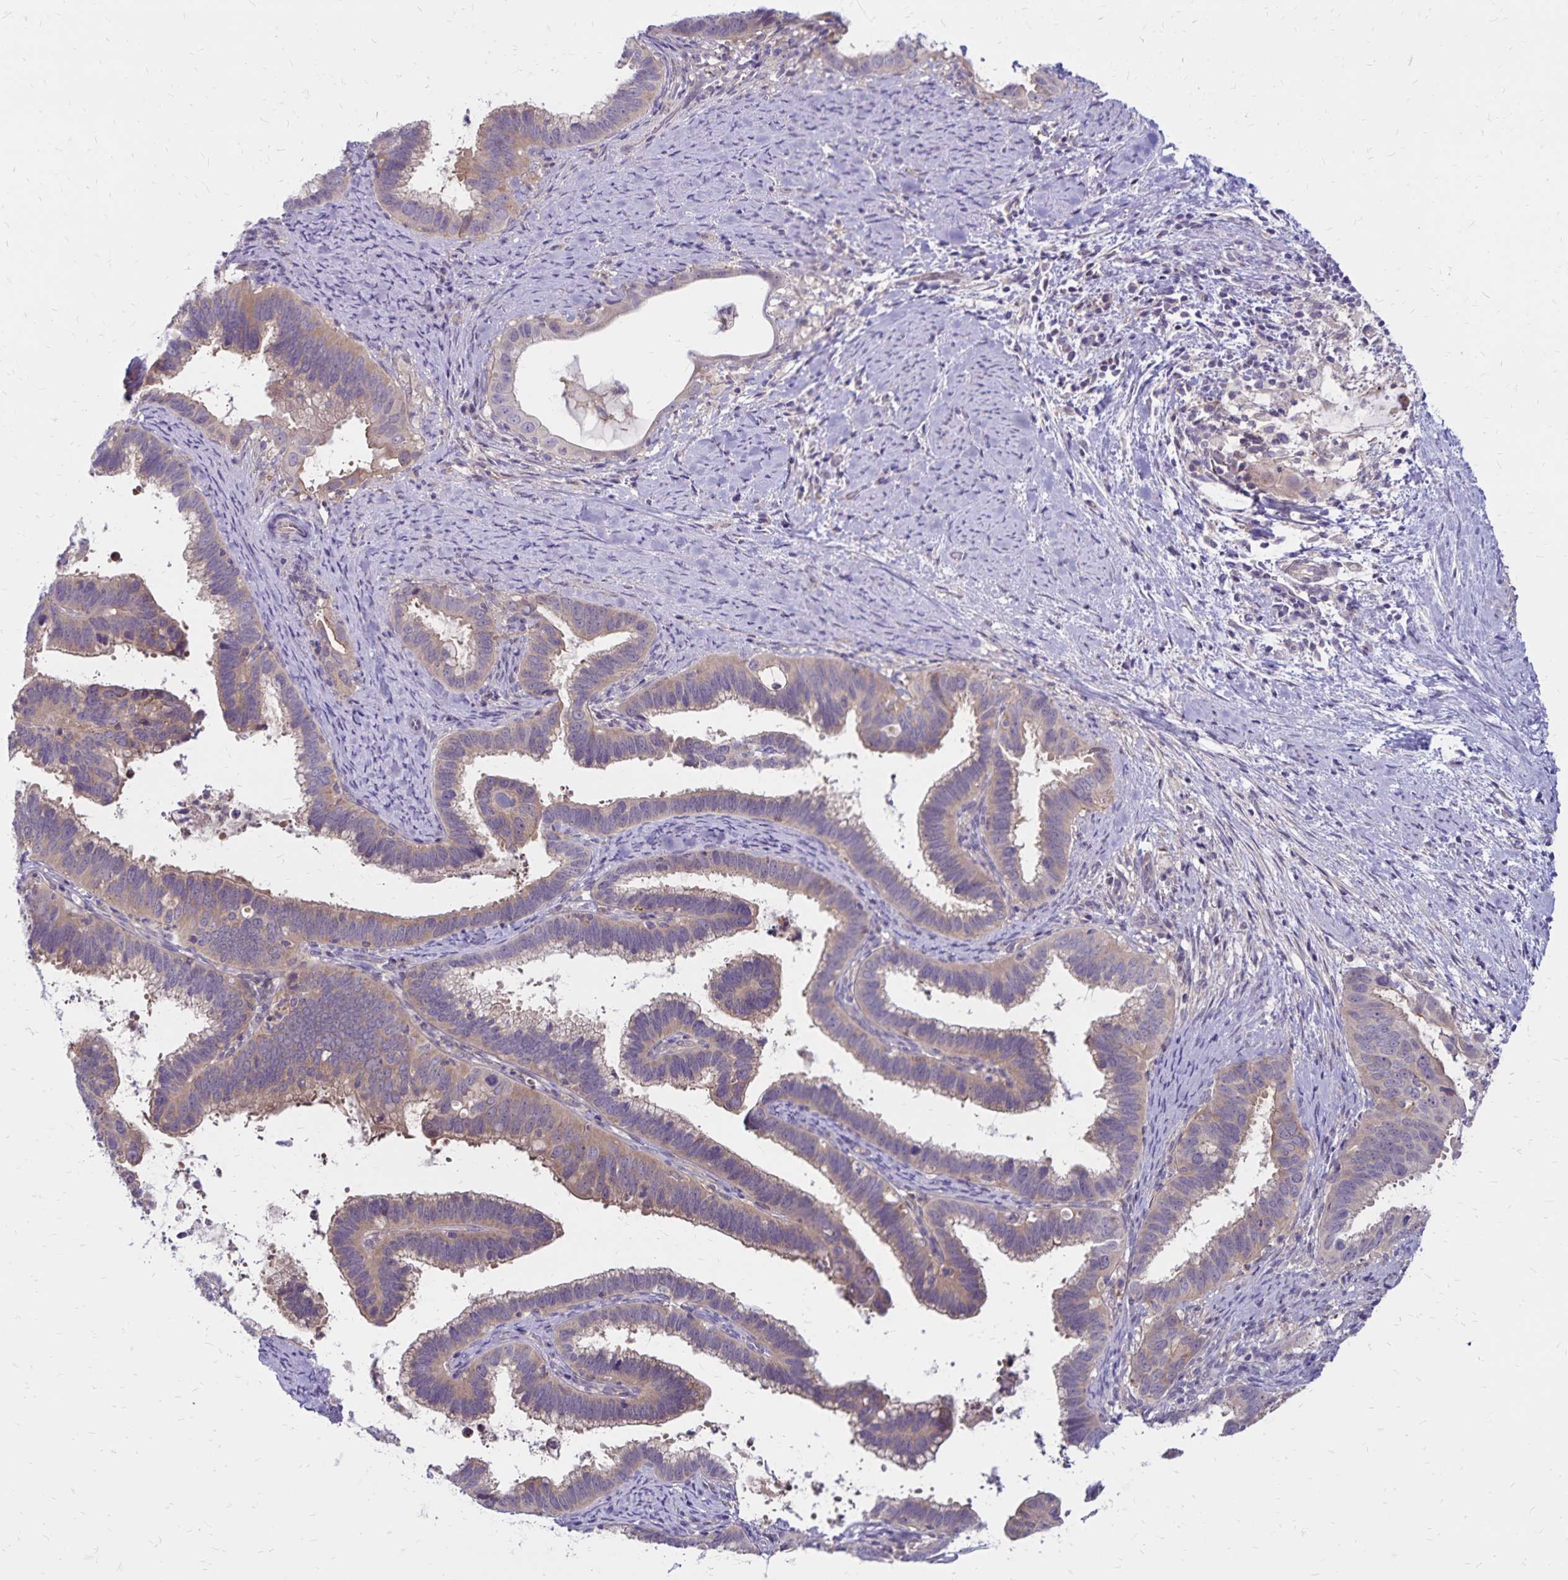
{"staining": {"intensity": "weak", "quantity": ">75%", "location": "cytoplasmic/membranous"}, "tissue": "cervical cancer", "cell_type": "Tumor cells", "image_type": "cancer", "snomed": [{"axis": "morphology", "description": "Adenocarcinoma, NOS"}, {"axis": "topography", "description": "Cervix"}], "caption": "Cervical adenocarcinoma stained with DAB IHC demonstrates low levels of weak cytoplasmic/membranous staining in about >75% of tumor cells. Nuclei are stained in blue.", "gene": "FSD1", "patient": {"sex": "female", "age": 61}}